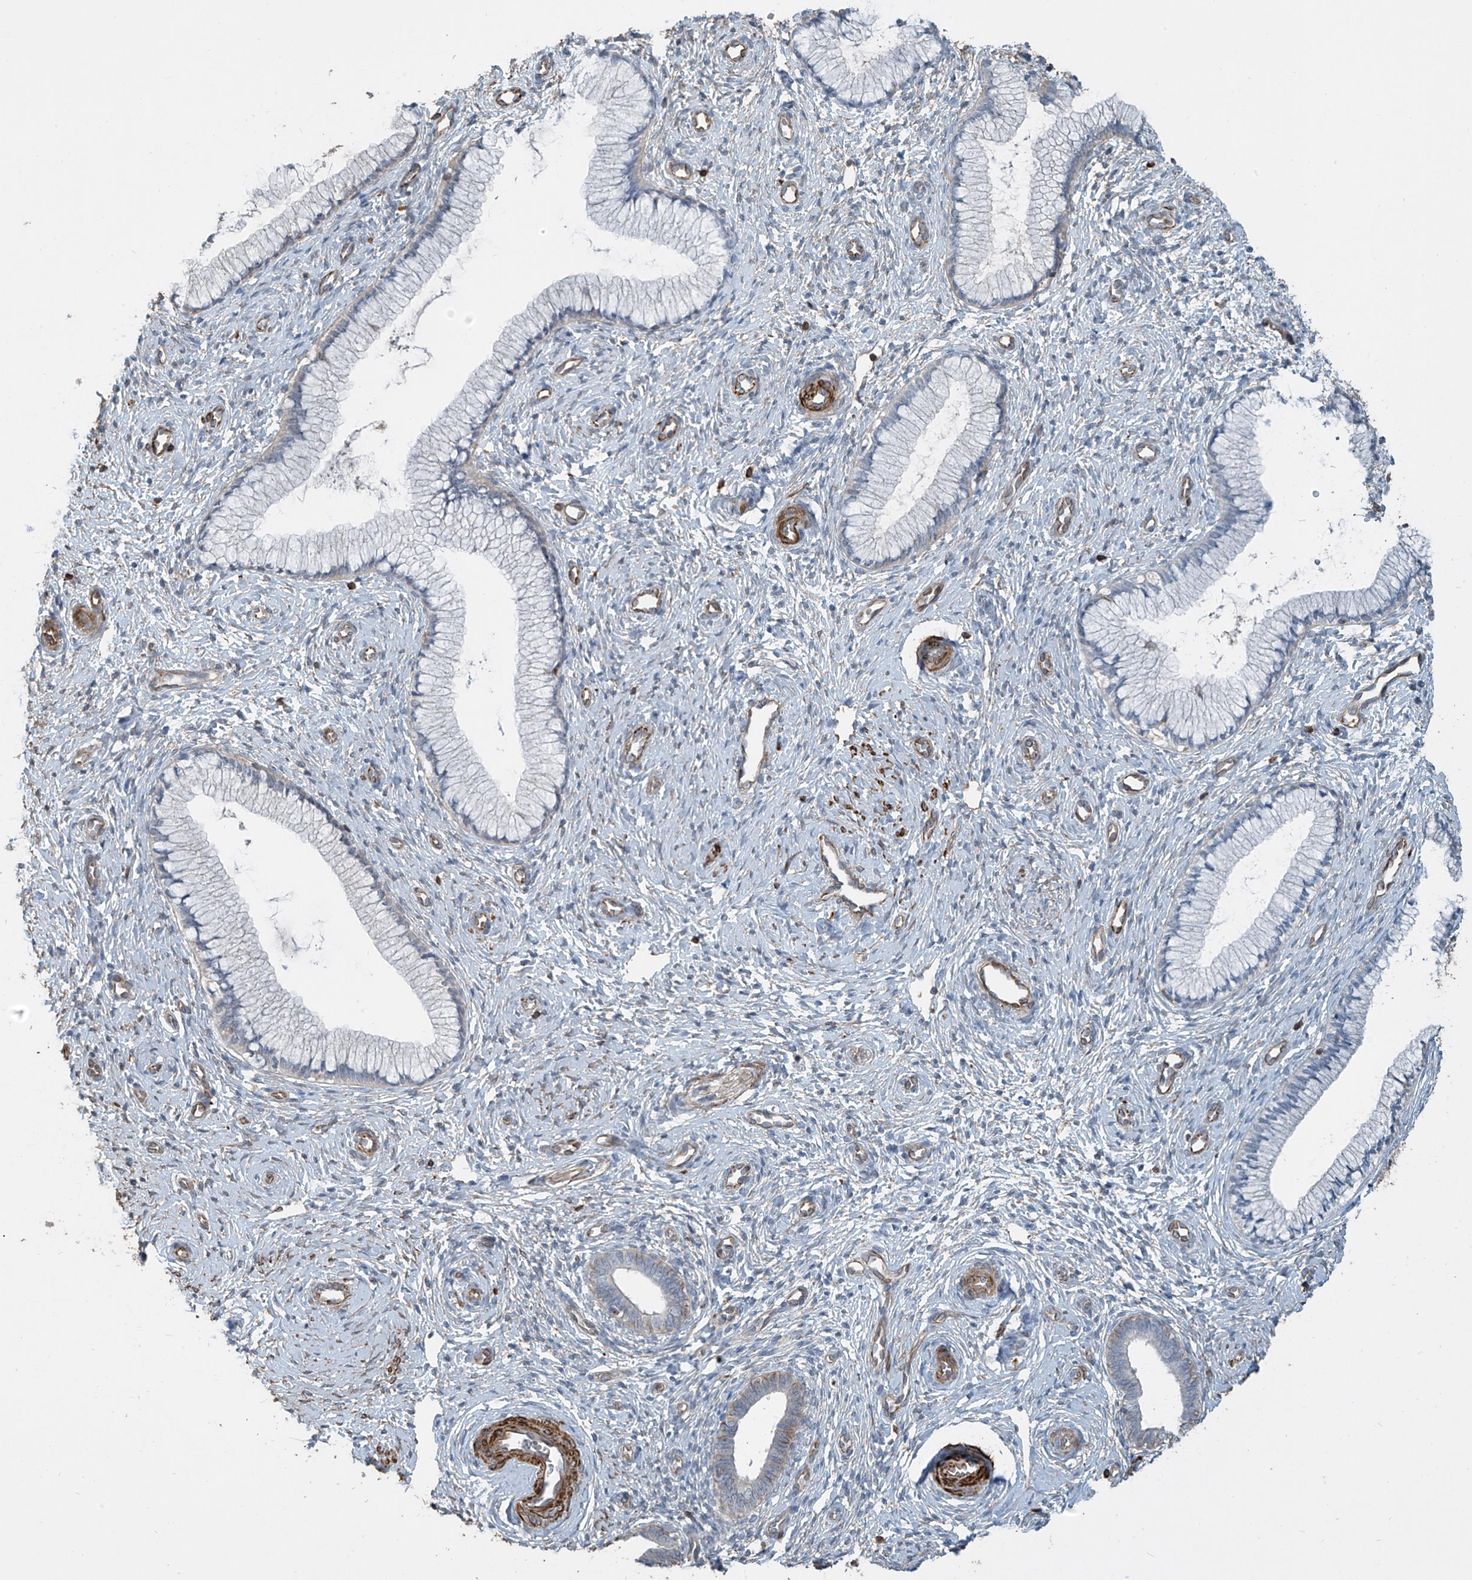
{"staining": {"intensity": "negative", "quantity": "none", "location": "none"}, "tissue": "cervix", "cell_type": "Glandular cells", "image_type": "normal", "snomed": [{"axis": "morphology", "description": "Normal tissue, NOS"}, {"axis": "topography", "description": "Cervix"}], "caption": "A micrograph of cervix stained for a protein exhibits no brown staining in glandular cells. (DAB (3,3'-diaminobenzidine) IHC, high magnification).", "gene": "SH3BGRL3", "patient": {"sex": "female", "age": 27}}